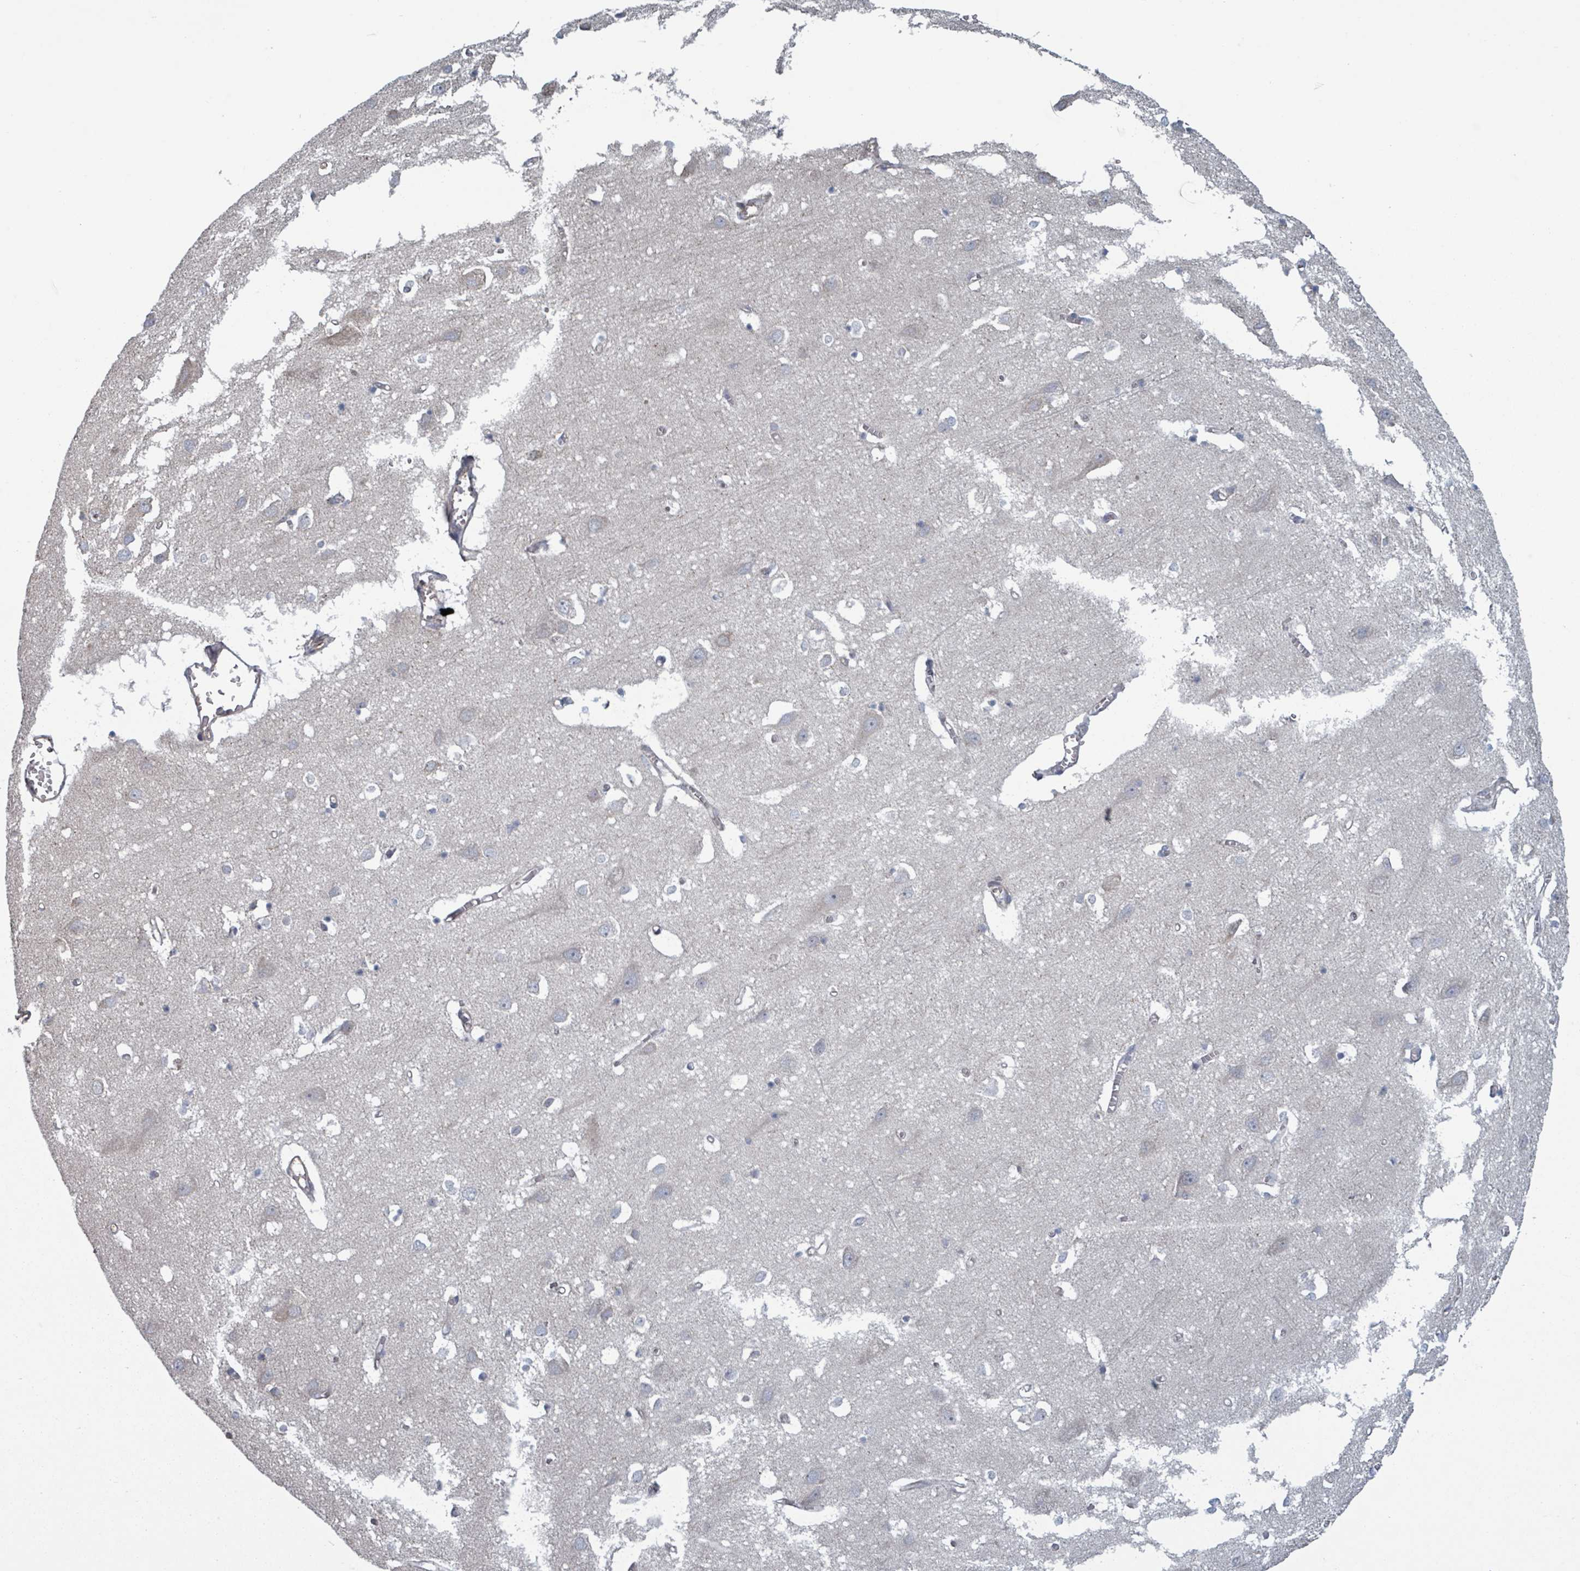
{"staining": {"intensity": "negative", "quantity": "none", "location": "none"}, "tissue": "cerebral cortex", "cell_type": "Endothelial cells", "image_type": "normal", "snomed": [{"axis": "morphology", "description": "Normal tissue, NOS"}, {"axis": "topography", "description": "Cerebral cortex"}], "caption": "DAB (3,3'-diaminobenzidine) immunohistochemical staining of unremarkable human cerebral cortex exhibits no significant staining in endothelial cells.", "gene": "ADCK1", "patient": {"sex": "male", "age": 70}}